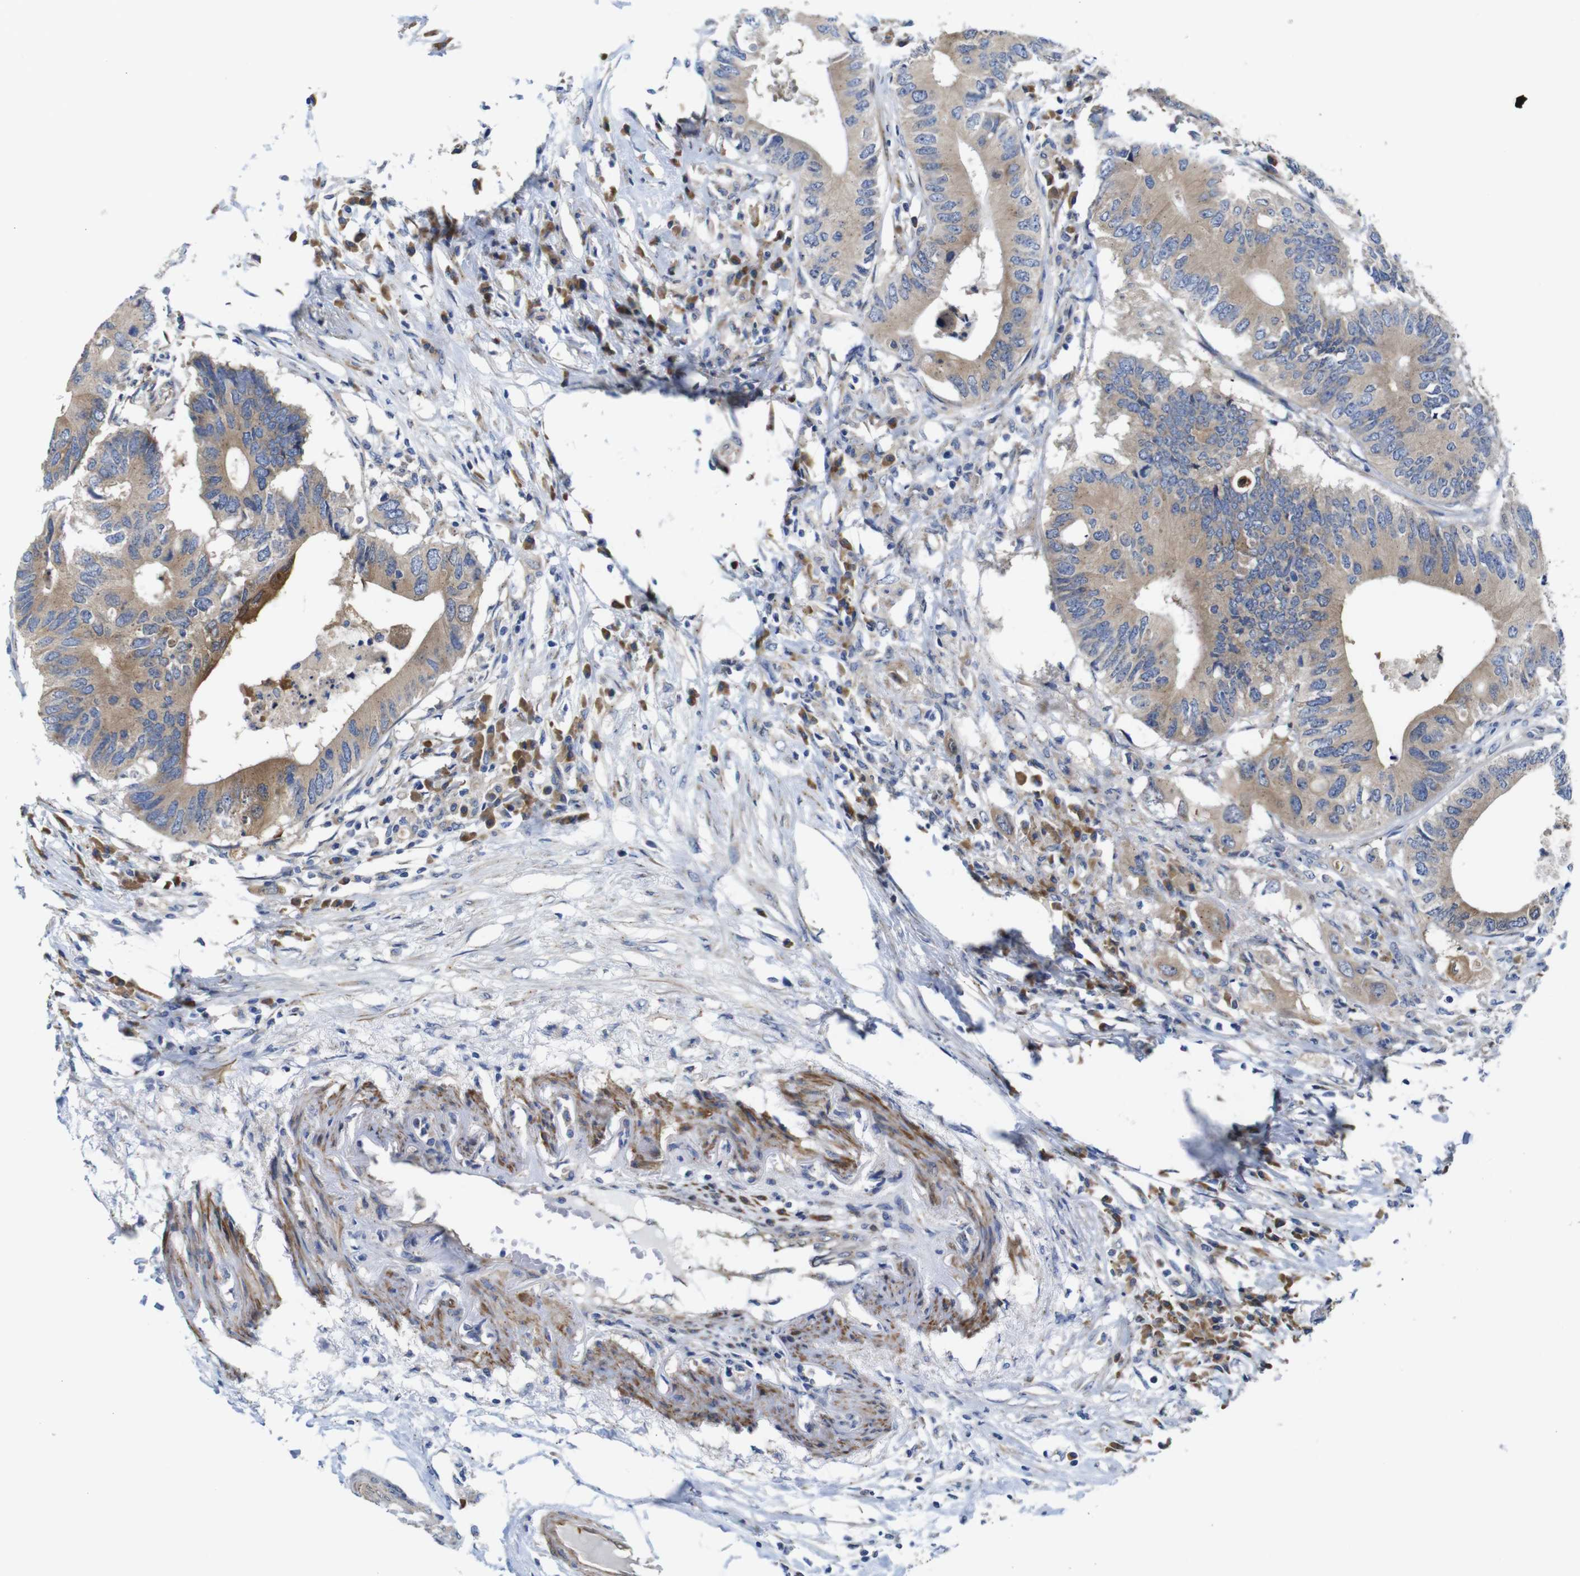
{"staining": {"intensity": "moderate", "quantity": ">75%", "location": "cytoplasmic/membranous"}, "tissue": "colorectal cancer", "cell_type": "Tumor cells", "image_type": "cancer", "snomed": [{"axis": "morphology", "description": "Adenocarcinoma, NOS"}, {"axis": "topography", "description": "Colon"}], "caption": "High-power microscopy captured an immunohistochemistry histopathology image of adenocarcinoma (colorectal), revealing moderate cytoplasmic/membranous staining in approximately >75% of tumor cells.", "gene": "DDRGK1", "patient": {"sex": "male", "age": 71}}